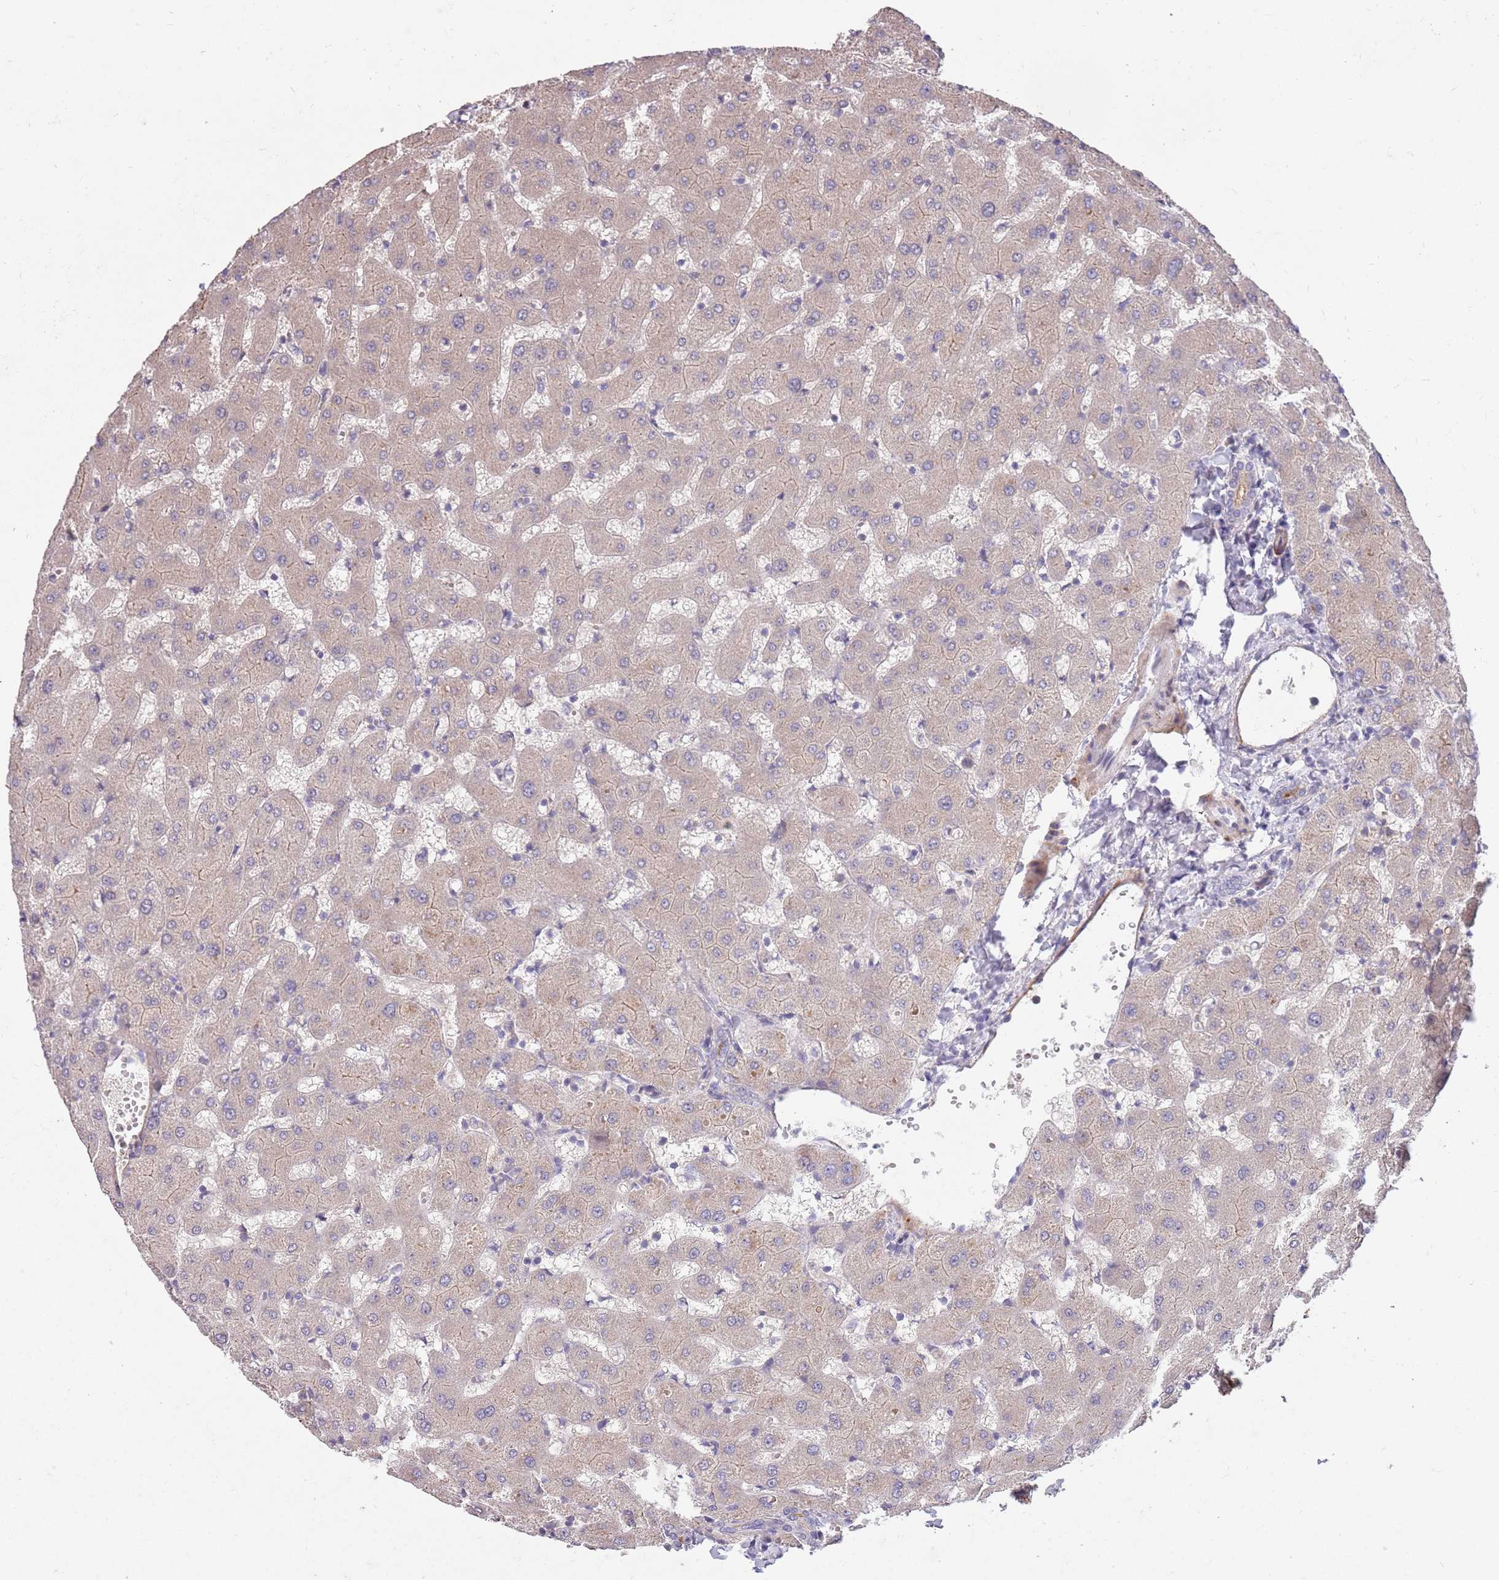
{"staining": {"intensity": "weak", "quantity": "25%-75%", "location": "cytoplasmic/membranous"}, "tissue": "liver", "cell_type": "Cholangiocytes", "image_type": "normal", "snomed": [{"axis": "morphology", "description": "Normal tissue, NOS"}, {"axis": "topography", "description": "Liver"}], "caption": "DAB (3,3'-diaminobenzidine) immunohistochemical staining of unremarkable human liver reveals weak cytoplasmic/membranous protein positivity in approximately 25%-75% of cholangiocytes. Immunohistochemistry (ihc) stains the protein of interest in brown and the nuclei are stained blue.", "gene": "MEI1", "patient": {"sex": "female", "age": 63}}